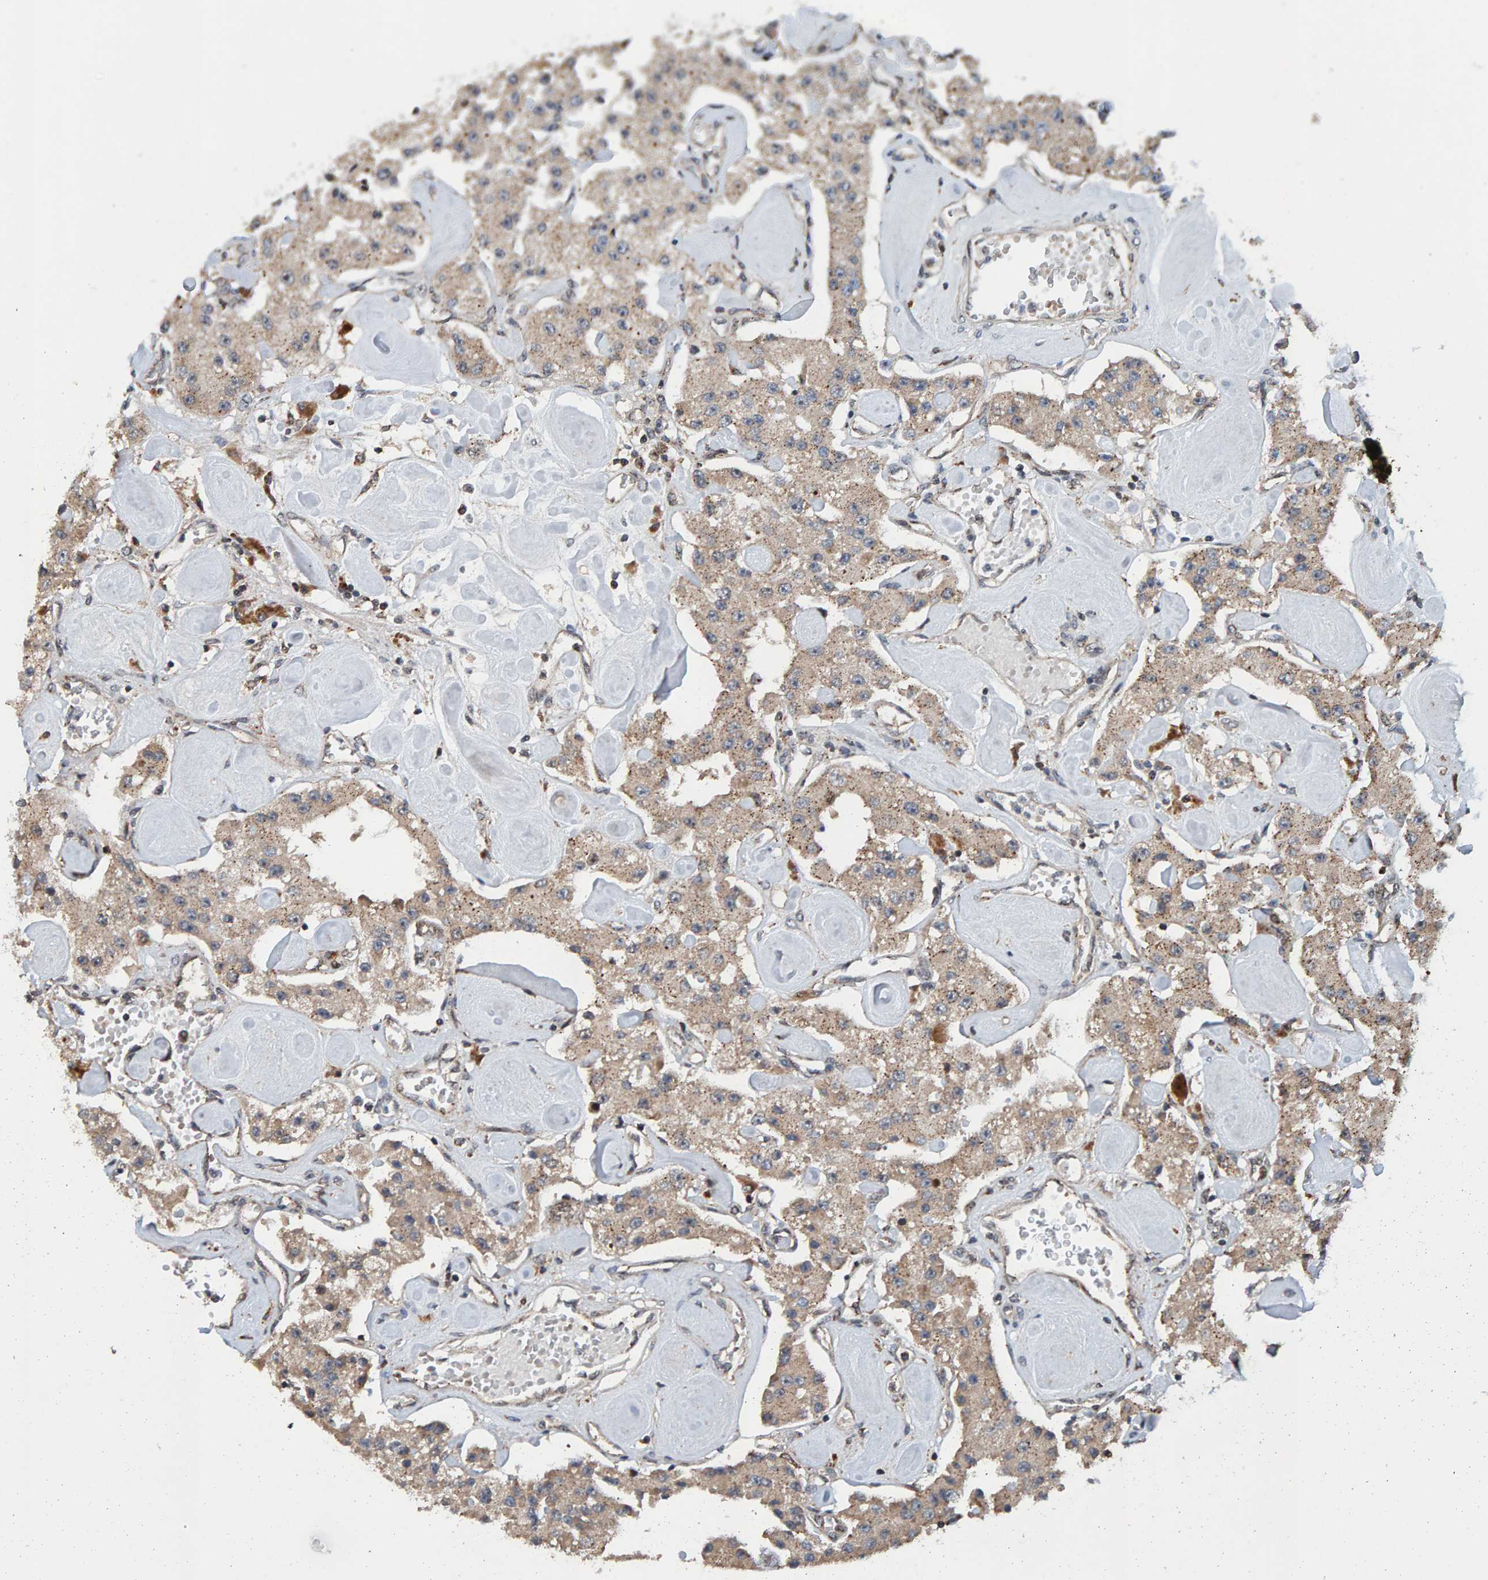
{"staining": {"intensity": "weak", "quantity": ">75%", "location": "cytoplasmic/membranous"}, "tissue": "carcinoid", "cell_type": "Tumor cells", "image_type": "cancer", "snomed": [{"axis": "morphology", "description": "Carcinoid, malignant, NOS"}, {"axis": "topography", "description": "Pancreas"}], "caption": "Immunohistochemistry image of malignant carcinoid stained for a protein (brown), which exhibits low levels of weak cytoplasmic/membranous staining in about >75% of tumor cells.", "gene": "CCDC25", "patient": {"sex": "male", "age": 41}}